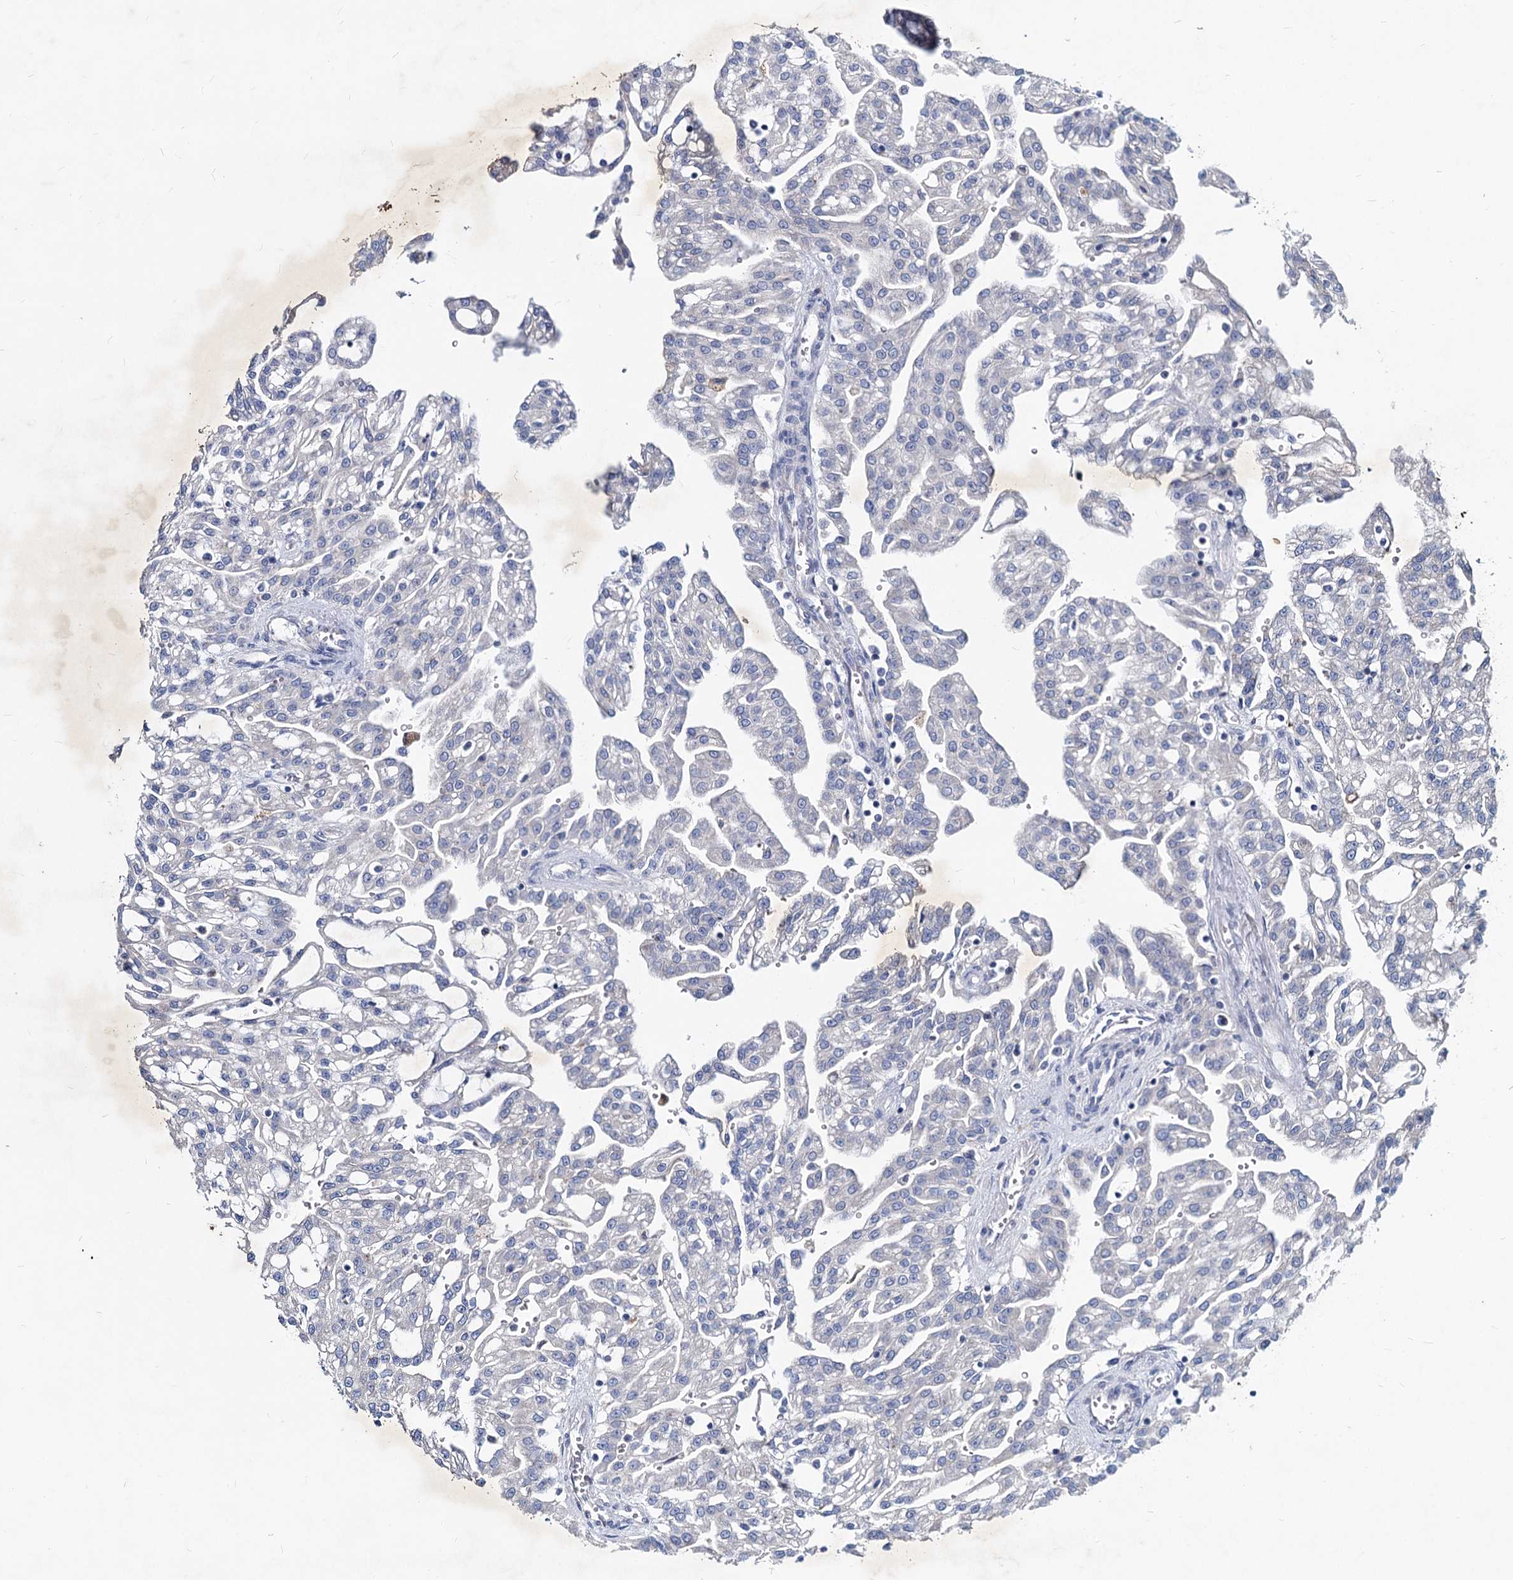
{"staining": {"intensity": "negative", "quantity": "none", "location": "none"}, "tissue": "renal cancer", "cell_type": "Tumor cells", "image_type": "cancer", "snomed": [{"axis": "morphology", "description": "Adenocarcinoma, NOS"}, {"axis": "topography", "description": "Kidney"}], "caption": "Tumor cells are negative for protein expression in human renal cancer.", "gene": "AGBL4", "patient": {"sex": "male", "age": 63}}